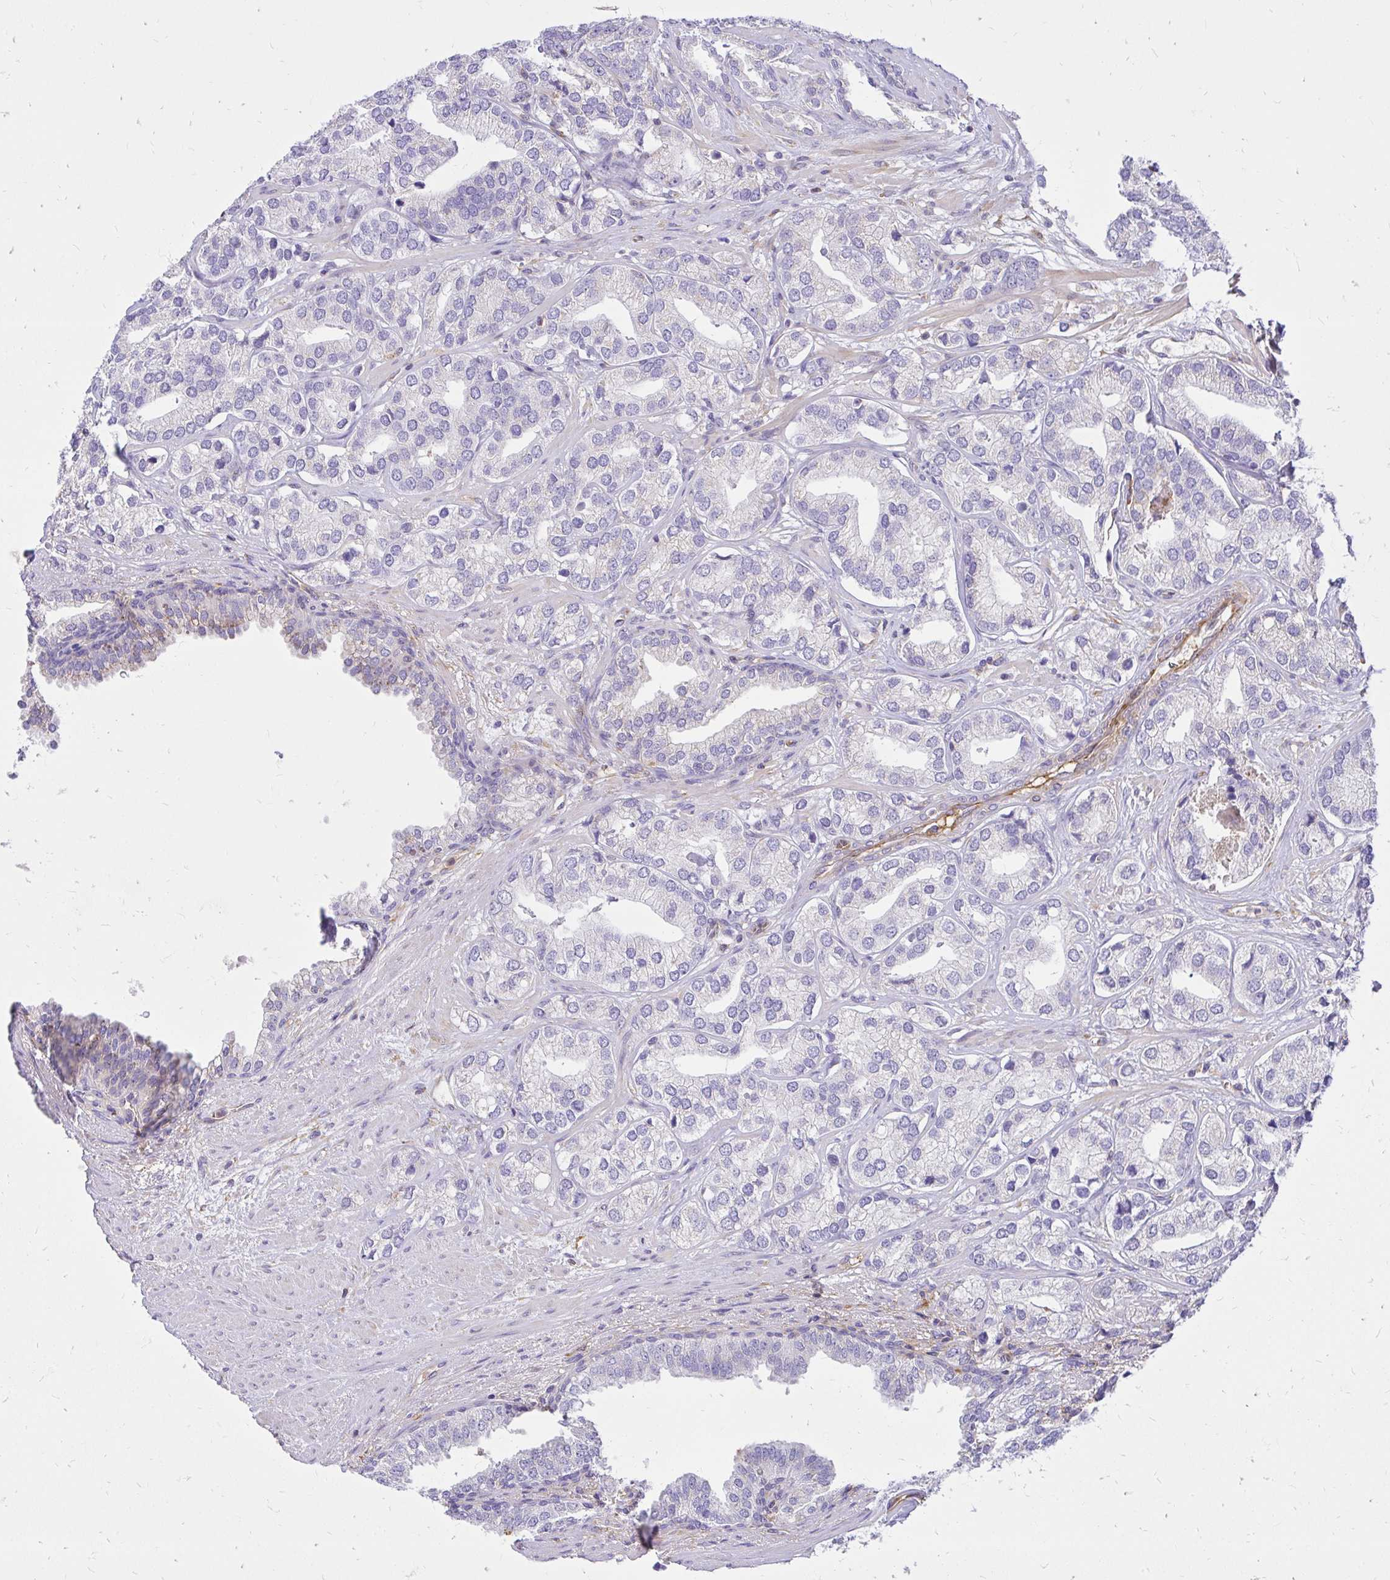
{"staining": {"intensity": "negative", "quantity": "none", "location": "none"}, "tissue": "prostate cancer", "cell_type": "Tumor cells", "image_type": "cancer", "snomed": [{"axis": "morphology", "description": "Adenocarcinoma, High grade"}, {"axis": "topography", "description": "Prostate"}], "caption": "Photomicrograph shows no significant protein positivity in tumor cells of prostate high-grade adenocarcinoma.", "gene": "ABCB10", "patient": {"sex": "male", "age": 58}}